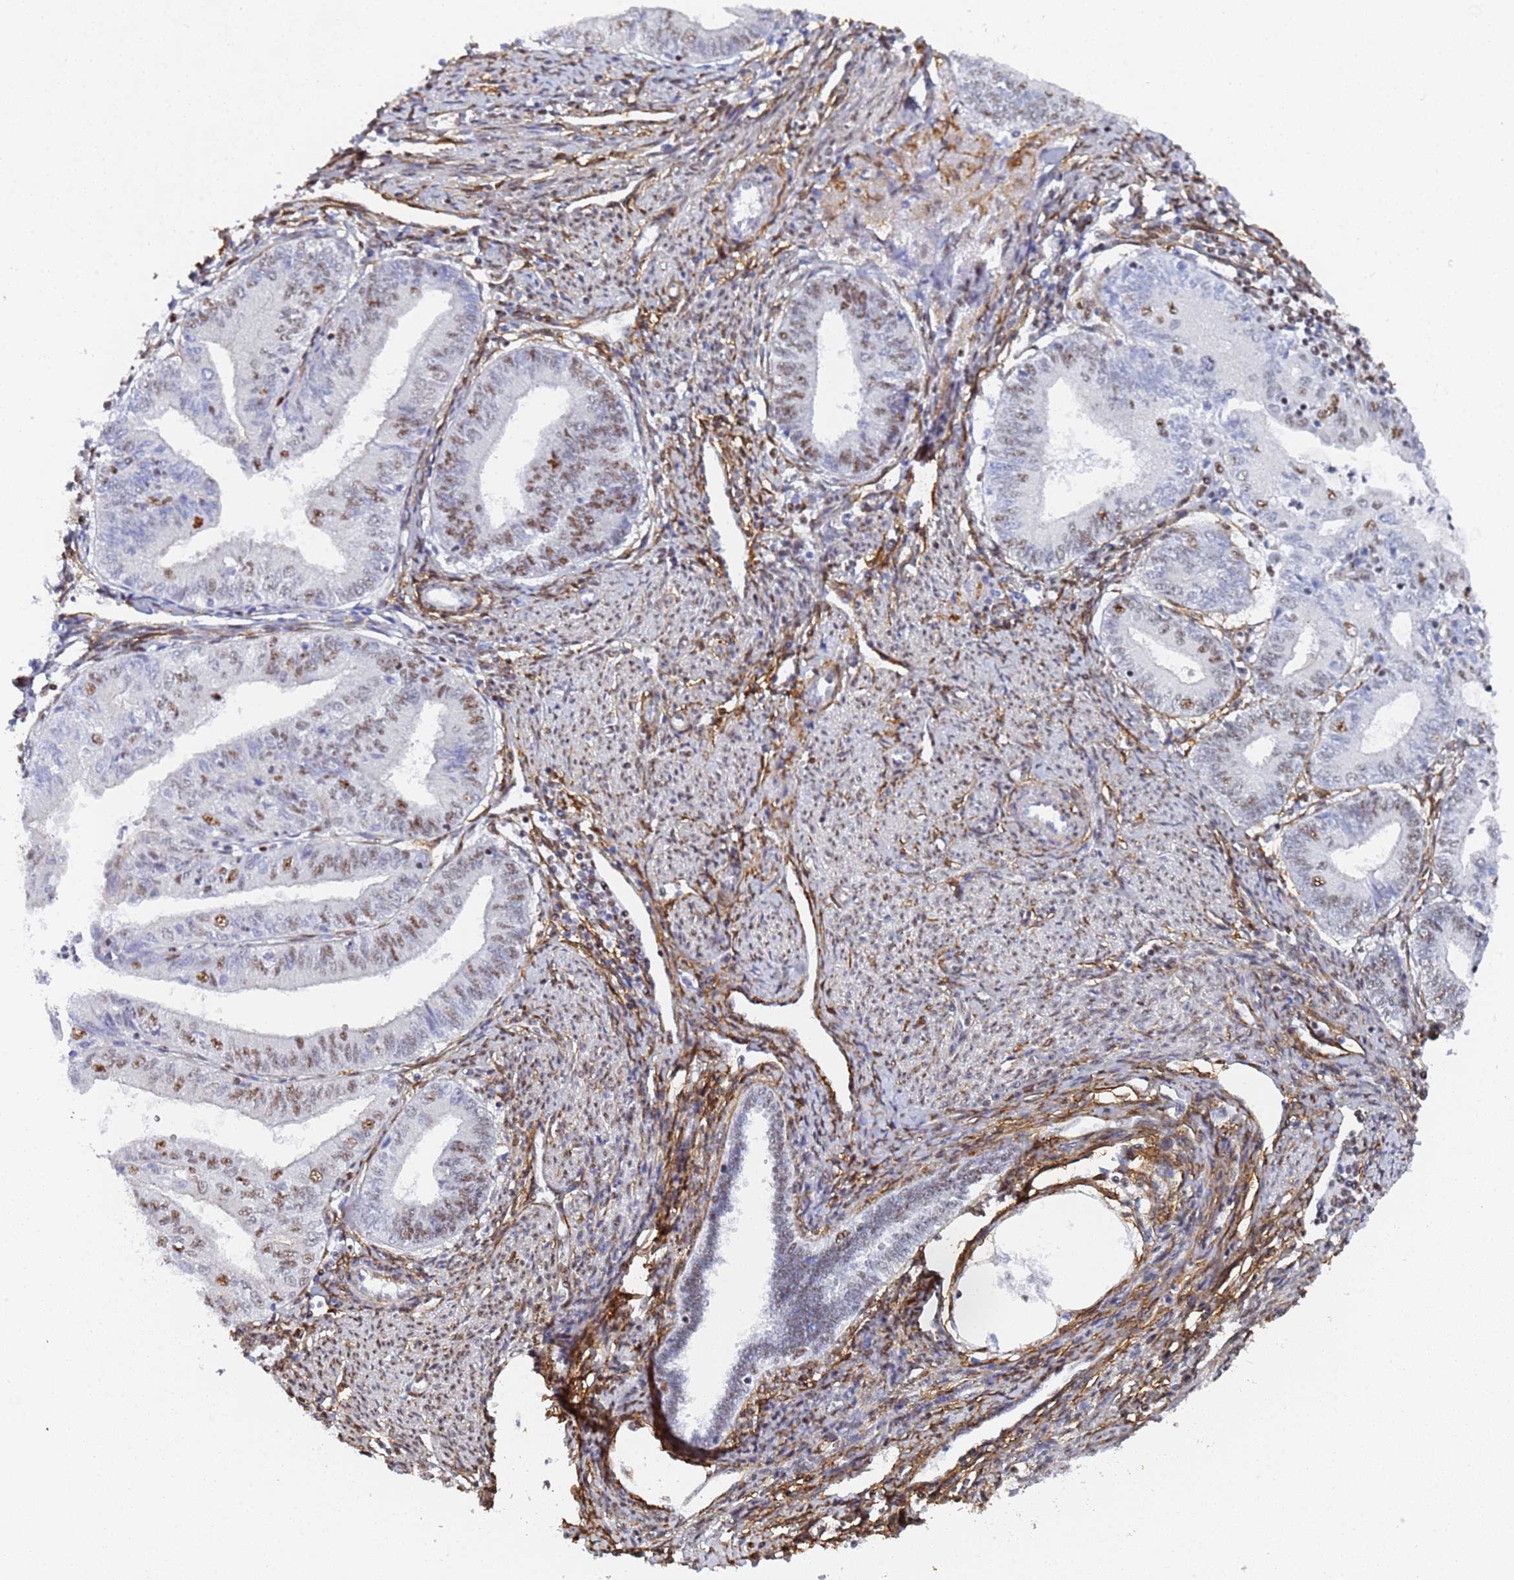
{"staining": {"intensity": "moderate", "quantity": "<25%", "location": "nuclear"}, "tissue": "endometrial cancer", "cell_type": "Tumor cells", "image_type": "cancer", "snomed": [{"axis": "morphology", "description": "Adenocarcinoma, NOS"}, {"axis": "topography", "description": "Endometrium"}], "caption": "Tumor cells show low levels of moderate nuclear staining in about <25% of cells in human endometrial cancer (adenocarcinoma). (DAB IHC, brown staining for protein, blue staining for nuclei).", "gene": "PRRT4", "patient": {"sex": "female", "age": 66}}